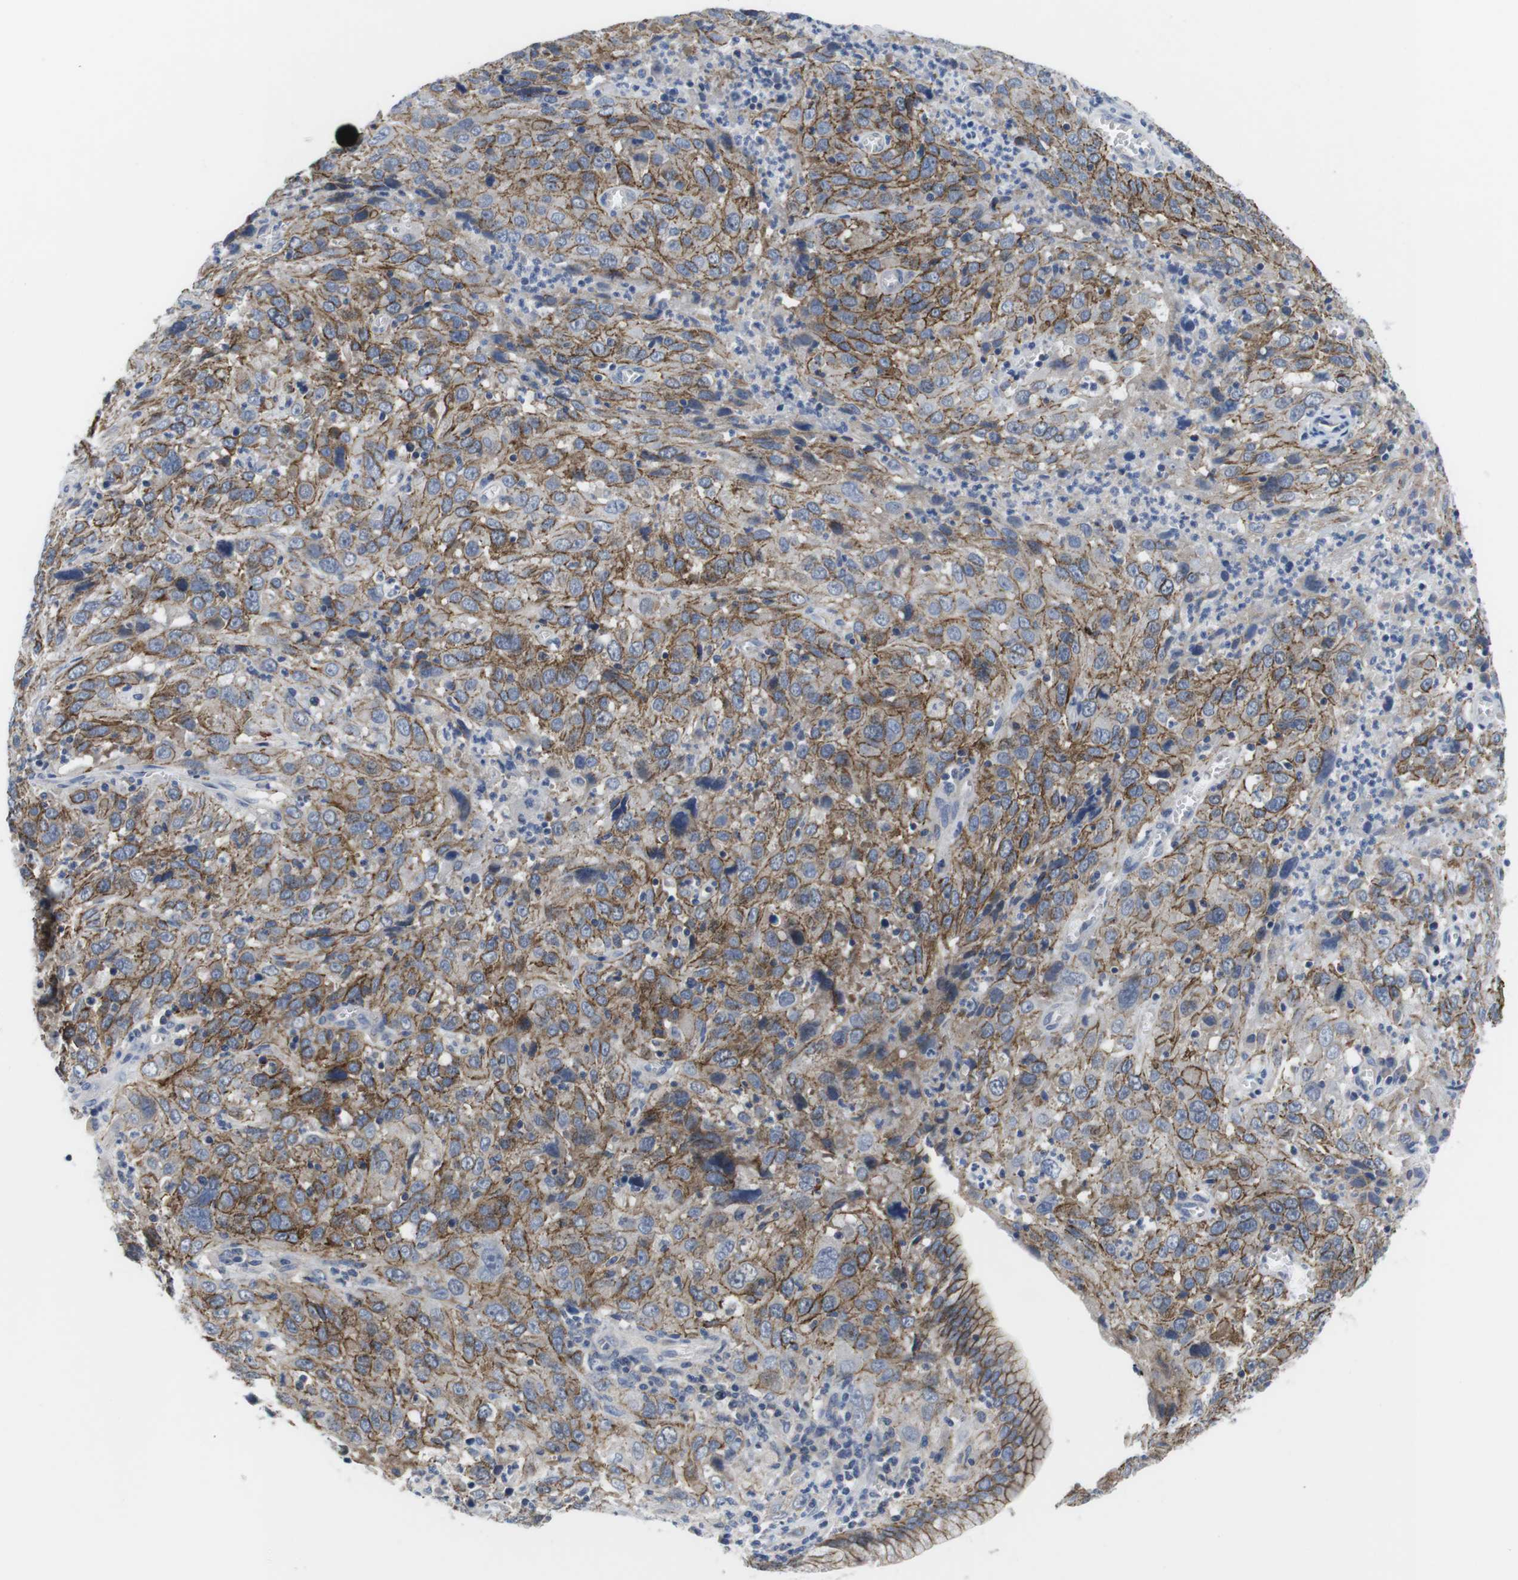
{"staining": {"intensity": "moderate", "quantity": ">75%", "location": "cytoplasmic/membranous"}, "tissue": "cervical cancer", "cell_type": "Tumor cells", "image_type": "cancer", "snomed": [{"axis": "morphology", "description": "Squamous cell carcinoma, NOS"}, {"axis": "topography", "description": "Cervix"}], "caption": "Tumor cells demonstrate moderate cytoplasmic/membranous expression in about >75% of cells in cervical squamous cell carcinoma.", "gene": "SCRIB", "patient": {"sex": "female", "age": 32}}